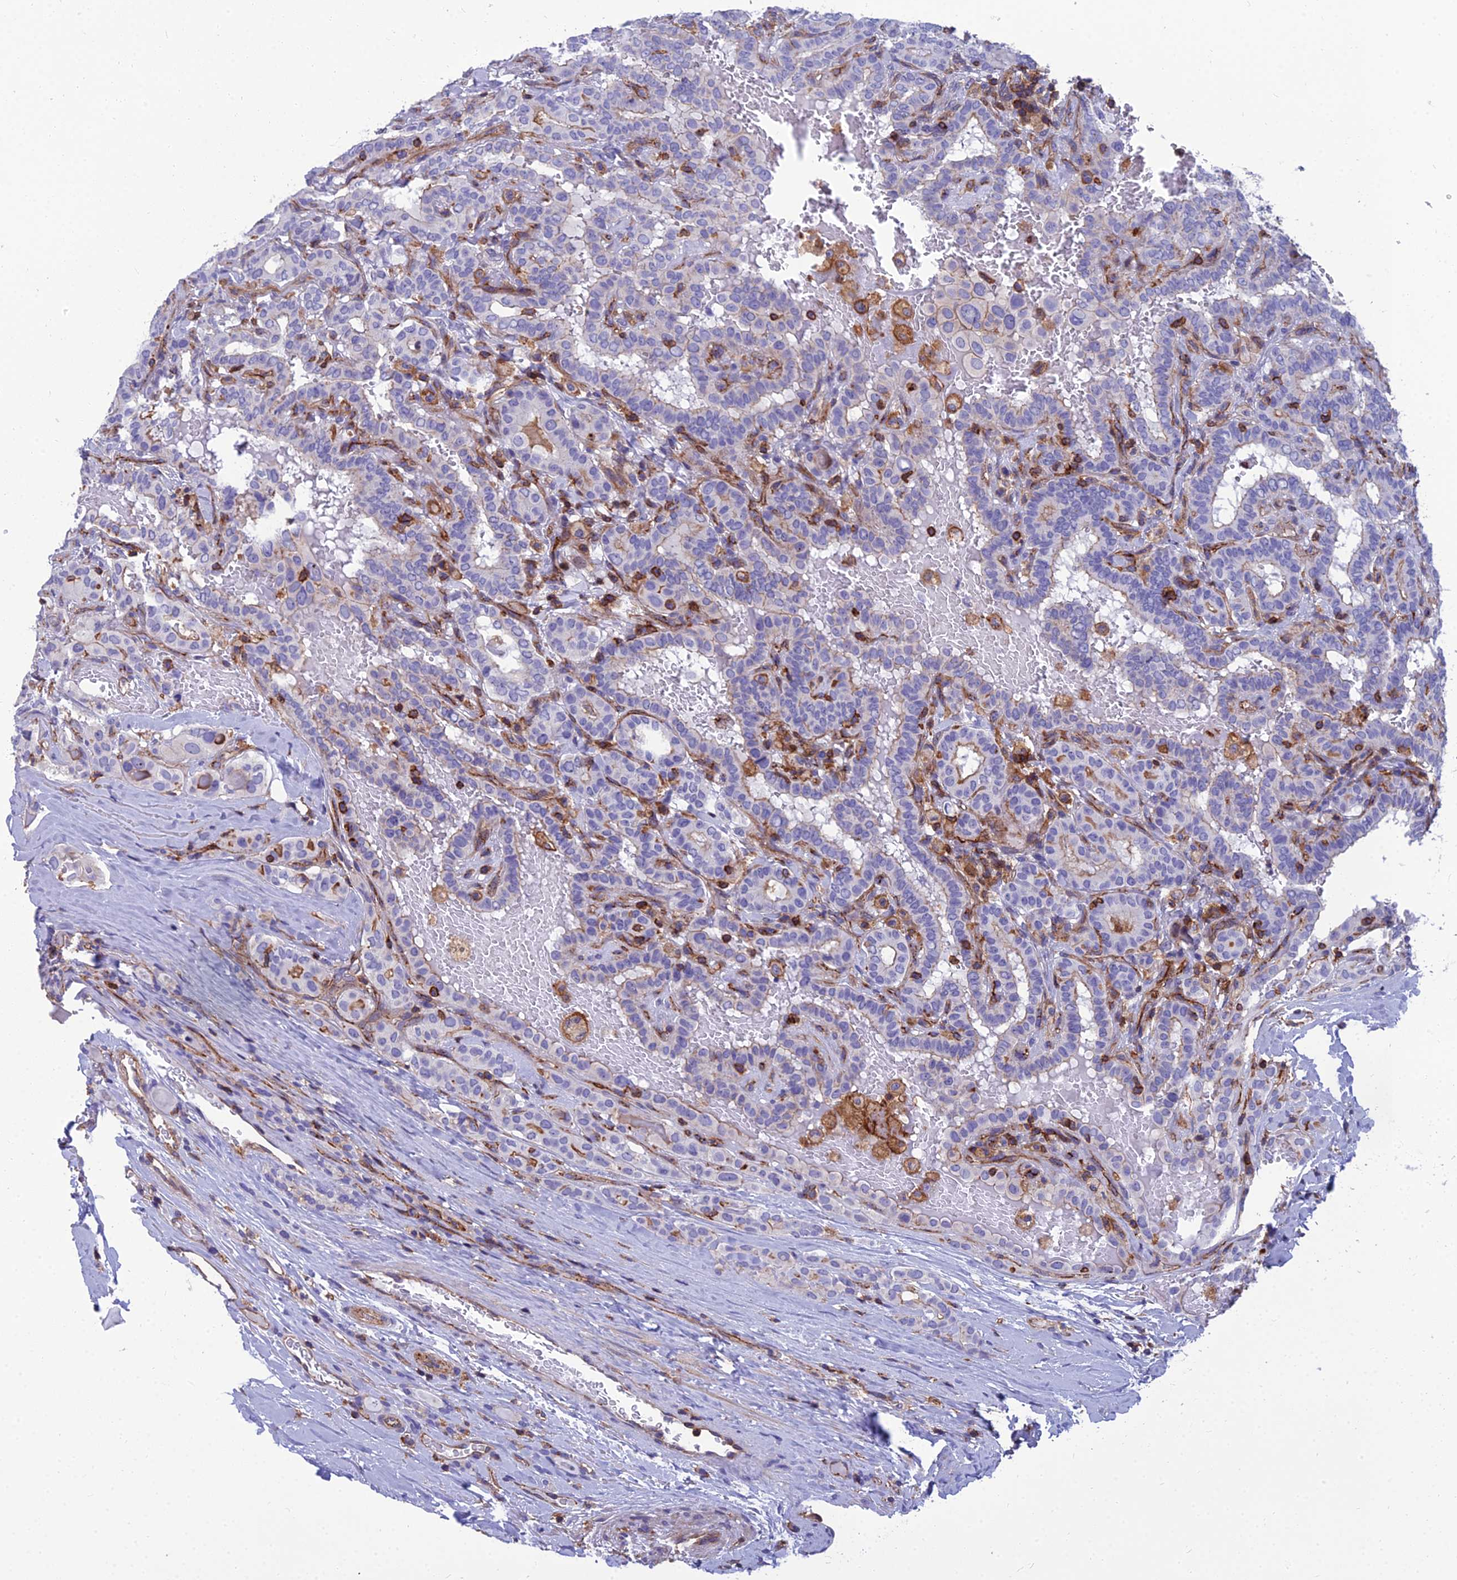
{"staining": {"intensity": "moderate", "quantity": "<25%", "location": "cytoplasmic/membranous"}, "tissue": "thyroid cancer", "cell_type": "Tumor cells", "image_type": "cancer", "snomed": [{"axis": "morphology", "description": "Papillary adenocarcinoma, NOS"}, {"axis": "topography", "description": "Thyroid gland"}], "caption": "The micrograph displays immunohistochemical staining of papillary adenocarcinoma (thyroid). There is moderate cytoplasmic/membranous positivity is appreciated in approximately <25% of tumor cells.", "gene": "PPP1R18", "patient": {"sex": "female", "age": 72}}